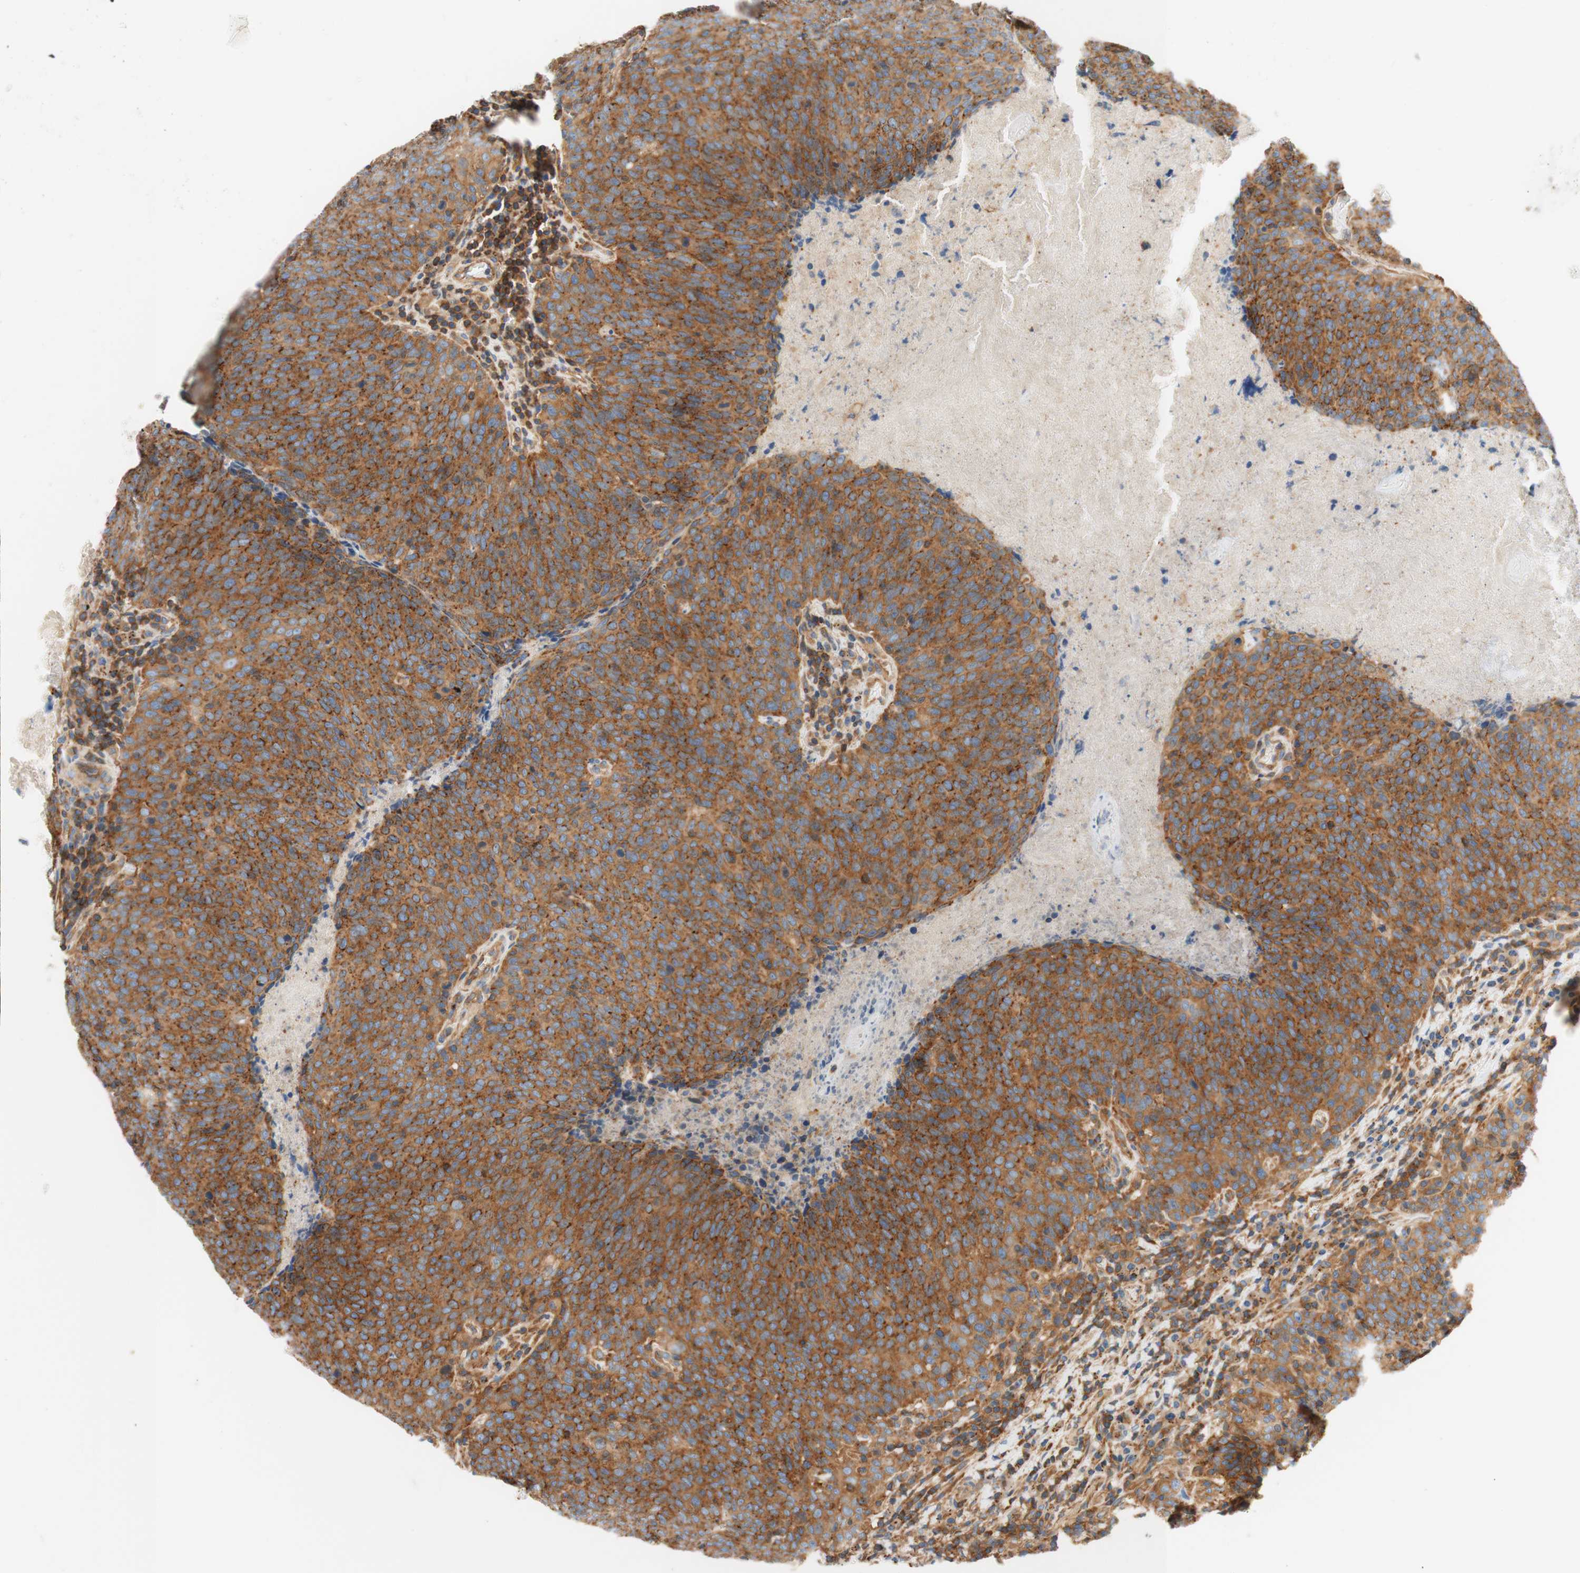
{"staining": {"intensity": "strong", "quantity": ">75%", "location": "cytoplasmic/membranous"}, "tissue": "head and neck cancer", "cell_type": "Tumor cells", "image_type": "cancer", "snomed": [{"axis": "morphology", "description": "Squamous cell carcinoma, NOS"}, {"axis": "morphology", "description": "Squamous cell carcinoma, metastatic, NOS"}, {"axis": "topography", "description": "Lymph node"}, {"axis": "topography", "description": "Head-Neck"}], "caption": "Strong cytoplasmic/membranous protein staining is identified in approximately >75% of tumor cells in squamous cell carcinoma (head and neck).", "gene": "VPS26A", "patient": {"sex": "male", "age": 62}}